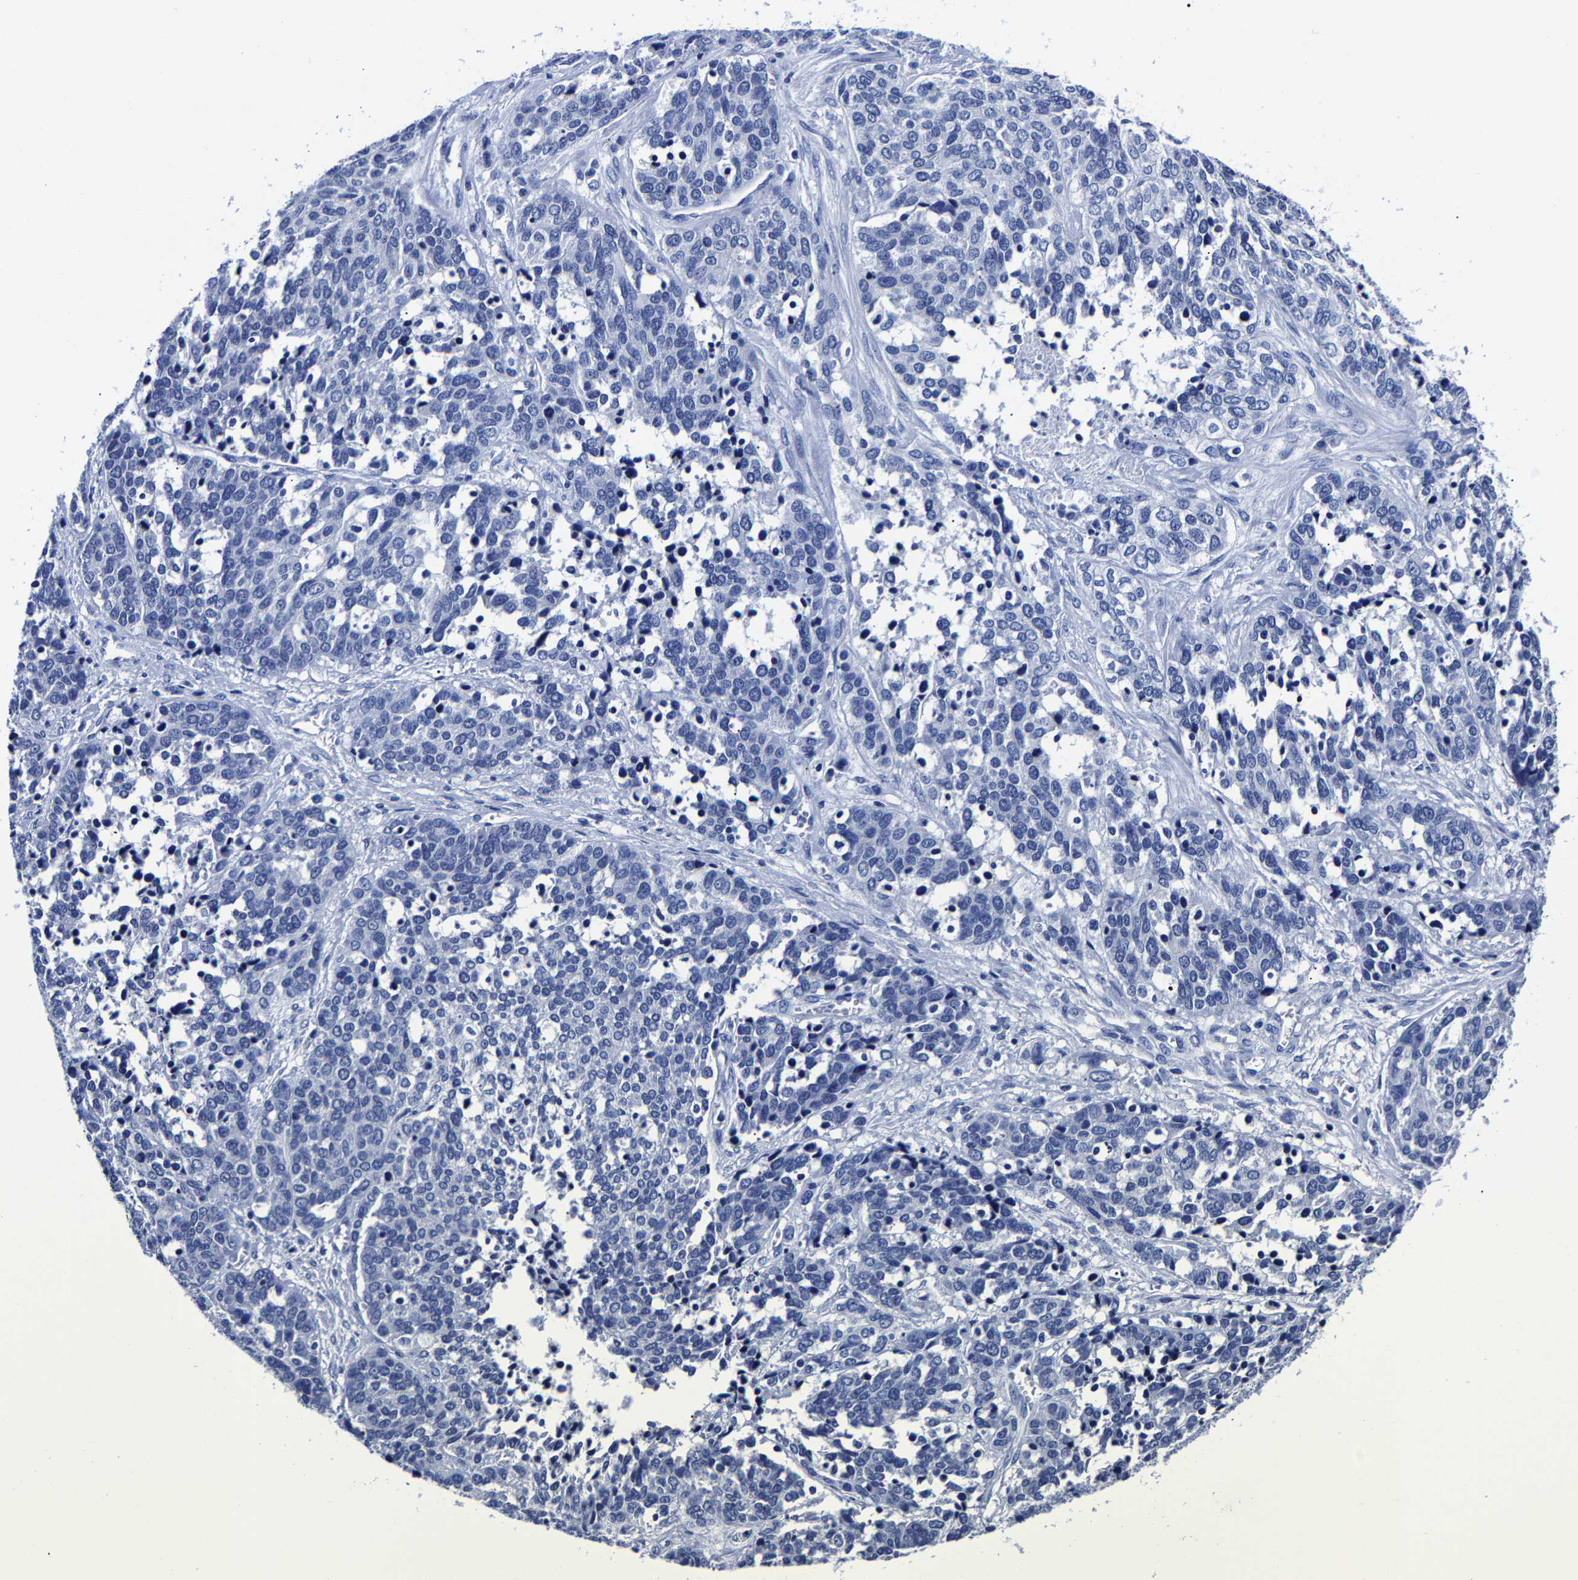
{"staining": {"intensity": "negative", "quantity": "none", "location": "none"}, "tissue": "ovarian cancer", "cell_type": "Tumor cells", "image_type": "cancer", "snomed": [{"axis": "morphology", "description": "Cystadenocarcinoma, serous, NOS"}, {"axis": "topography", "description": "Ovary"}], "caption": "Tumor cells show no significant staining in serous cystadenocarcinoma (ovarian).", "gene": "CPA2", "patient": {"sex": "female", "age": 44}}